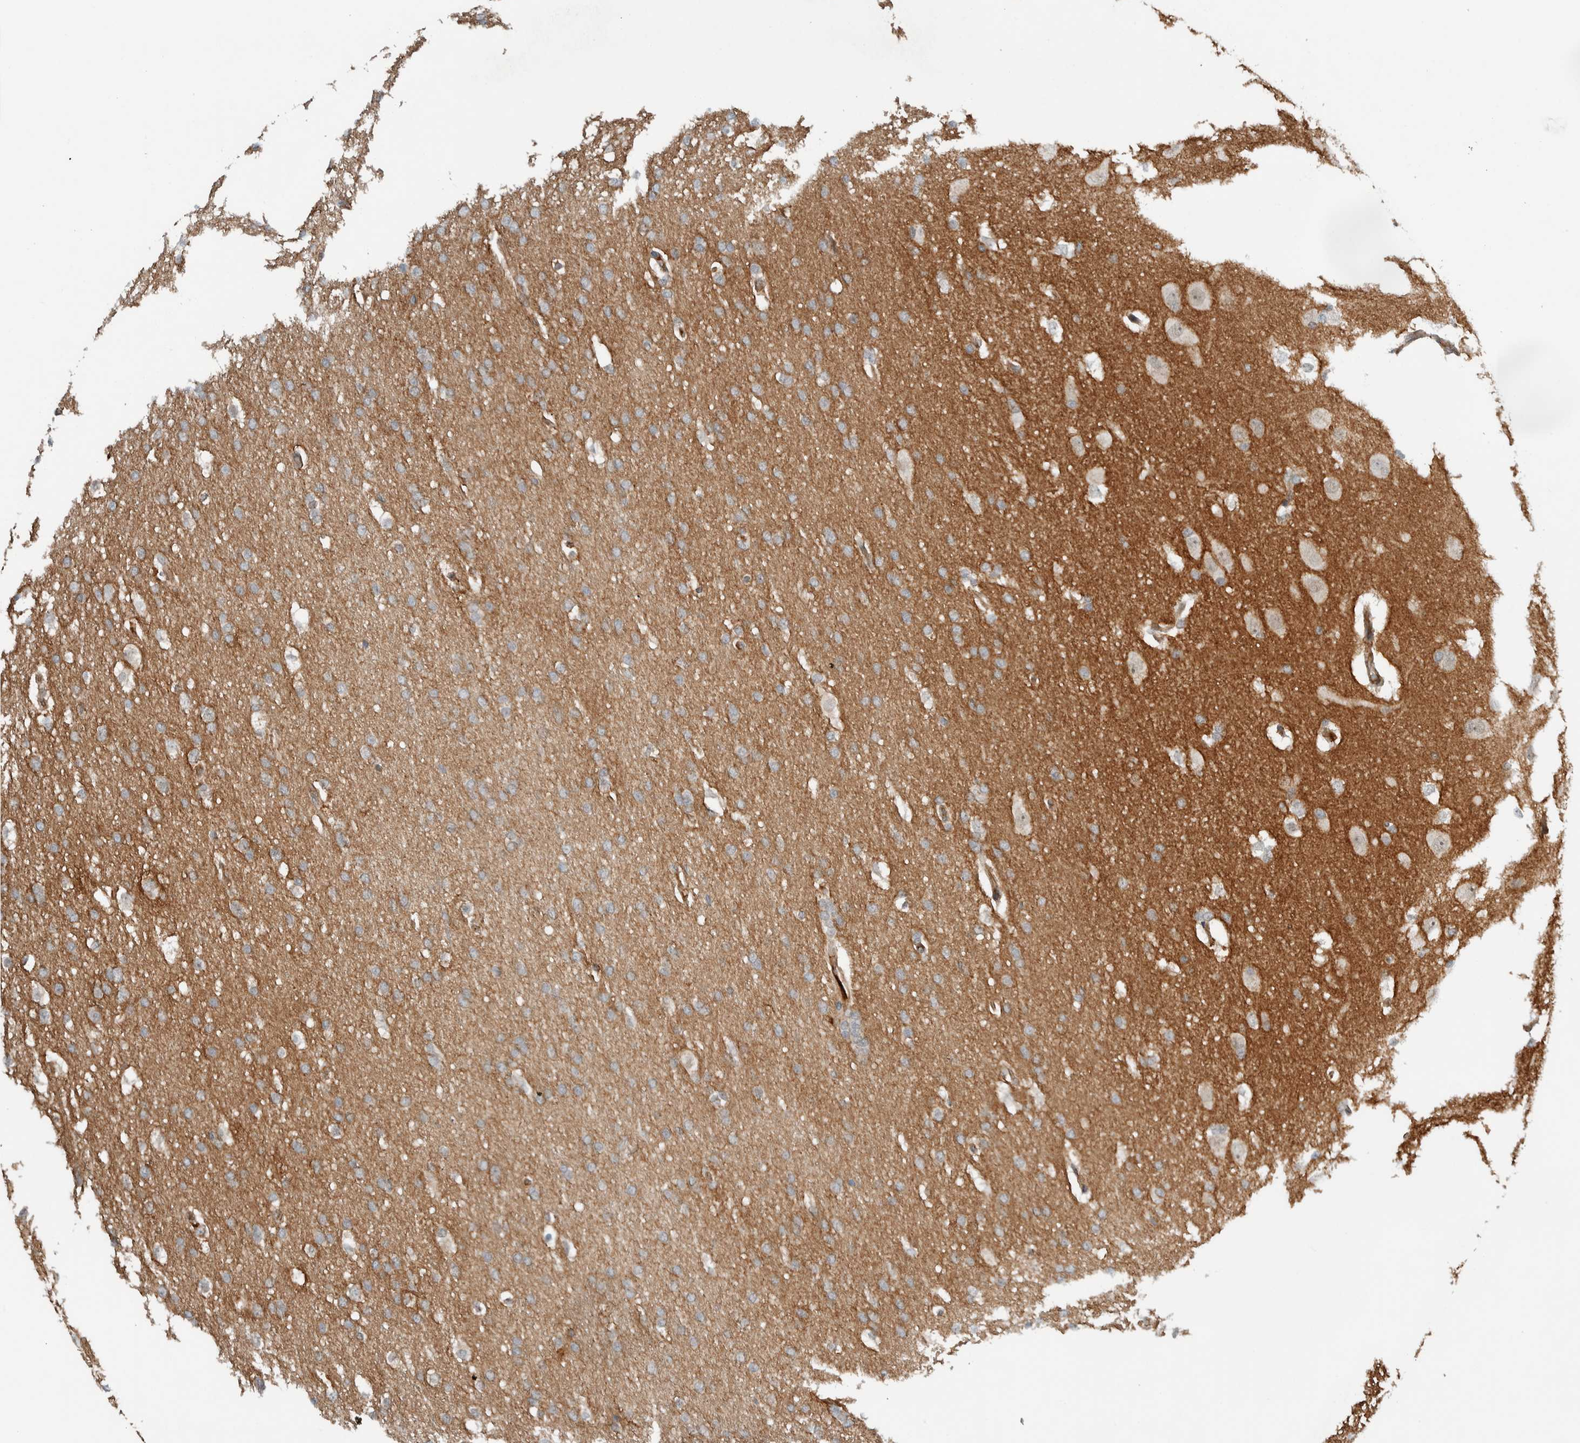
{"staining": {"intensity": "weak", "quantity": "<25%", "location": "cytoplasmic/membranous"}, "tissue": "glioma", "cell_type": "Tumor cells", "image_type": "cancer", "snomed": [{"axis": "morphology", "description": "Glioma, malignant, Low grade"}, {"axis": "topography", "description": "Brain"}], "caption": "Immunohistochemical staining of human malignant glioma (low-grade) demonstrates no significant expression in tumor cells. (Stains: DAB immunohistochemistry (IHC) with hematoxylin counter stain, Microscopy: brightfield microscopy at high magnification).", "gene": "ARMC7", "patient": {"sex": "female", "age": 37}}